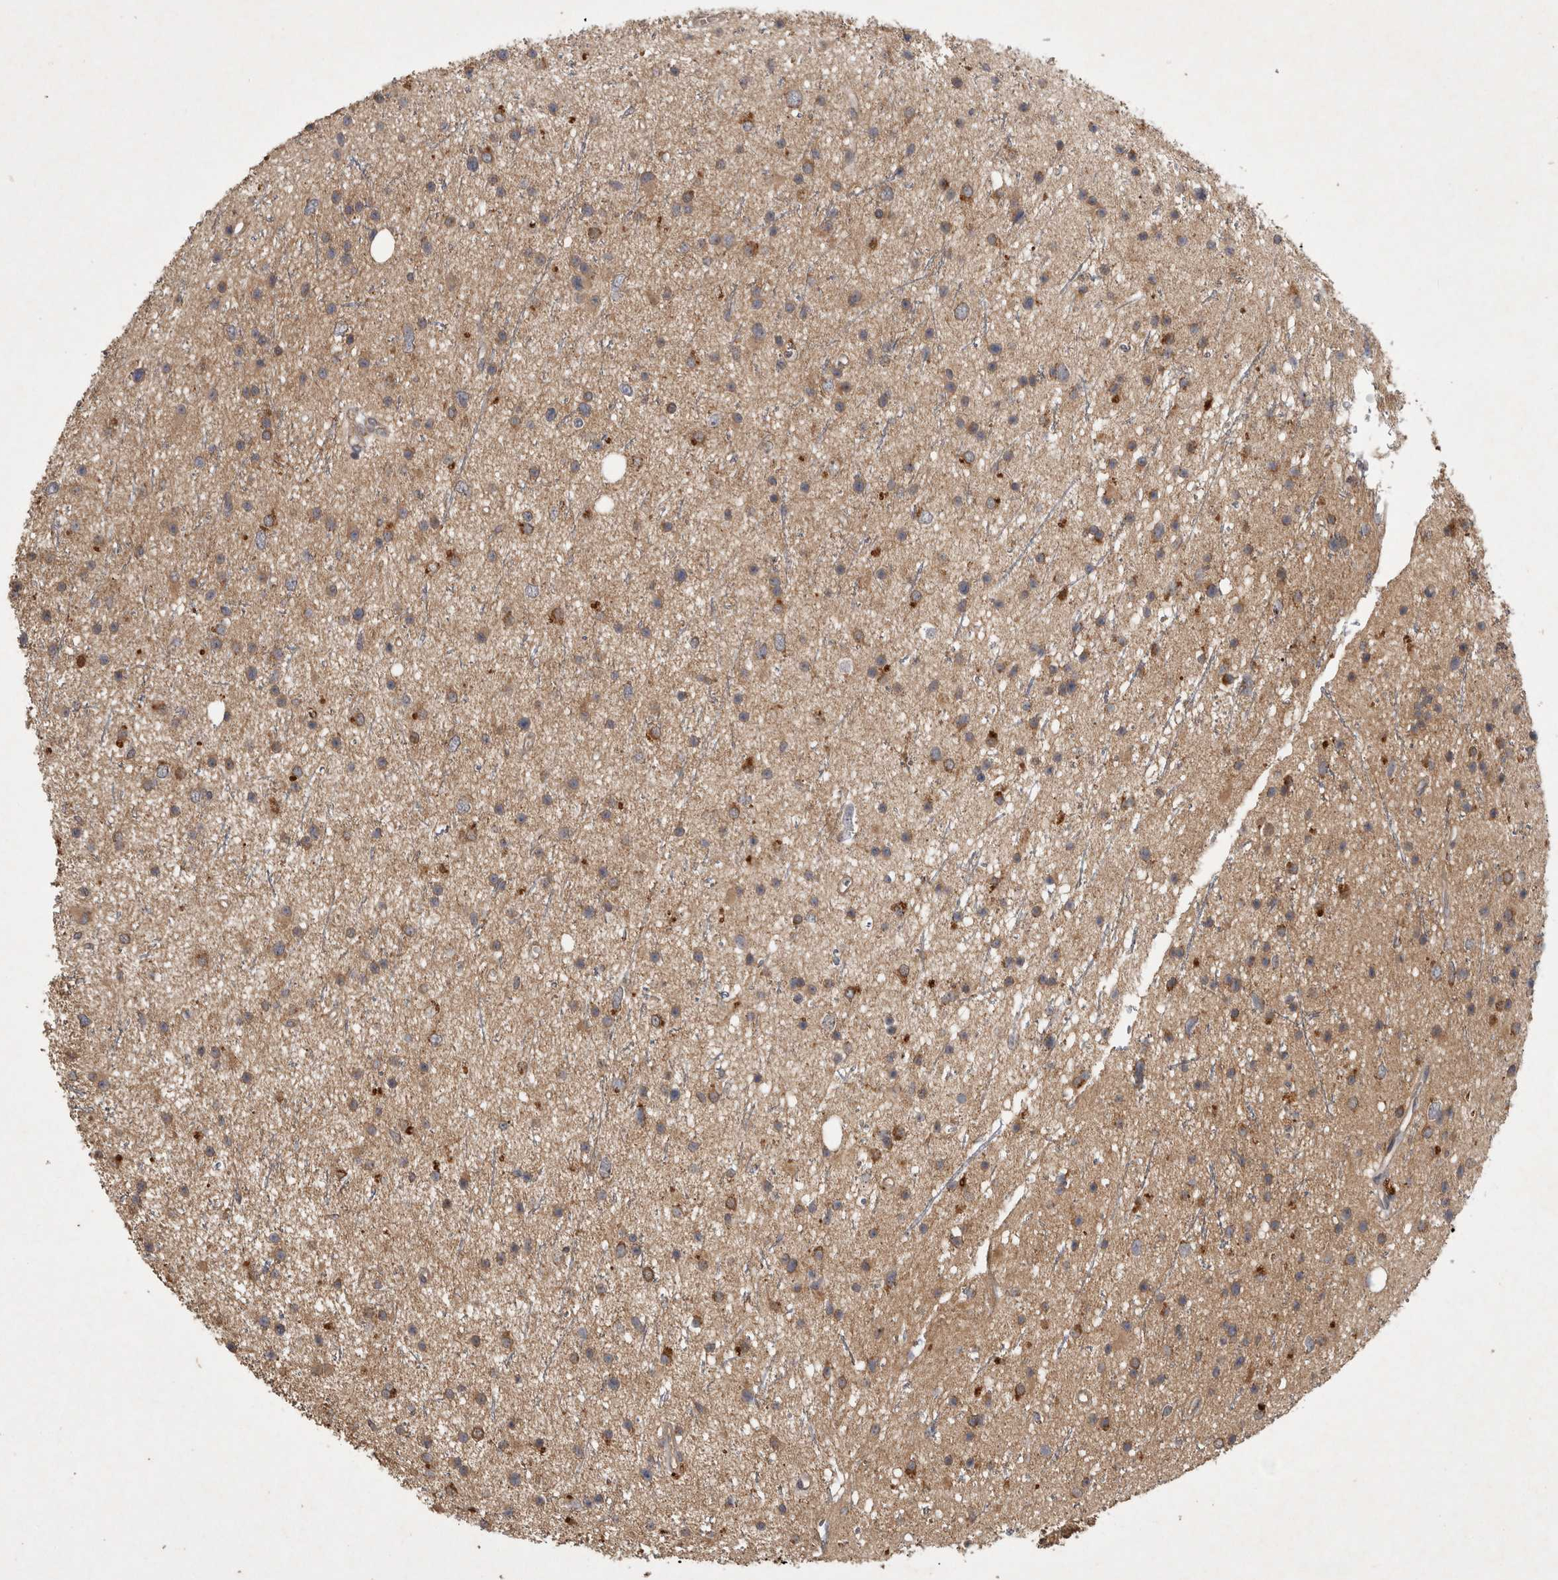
{"staining": {"intensity": "moderate", "quantity": "25%-75%", "location": "cytoplasmic/membranous"}, "tissue": "glioma", "cell_type": "Tumor cells", "image_type": "cancer", "snomed": [{"axis": "morphology", "description": "Glioma, malignant, Low grade"}, {"axis": "topography", "description": "Cerebral cortex"}], "caption": "A medium amount of moderate cytoplasmic/membranous expression is identified in about 25%-75% of tumor cells in malignant glioma (low-grade) tissue.", "gene": "TRMT61B", "patient": {"sex": "female", "age": 39}}